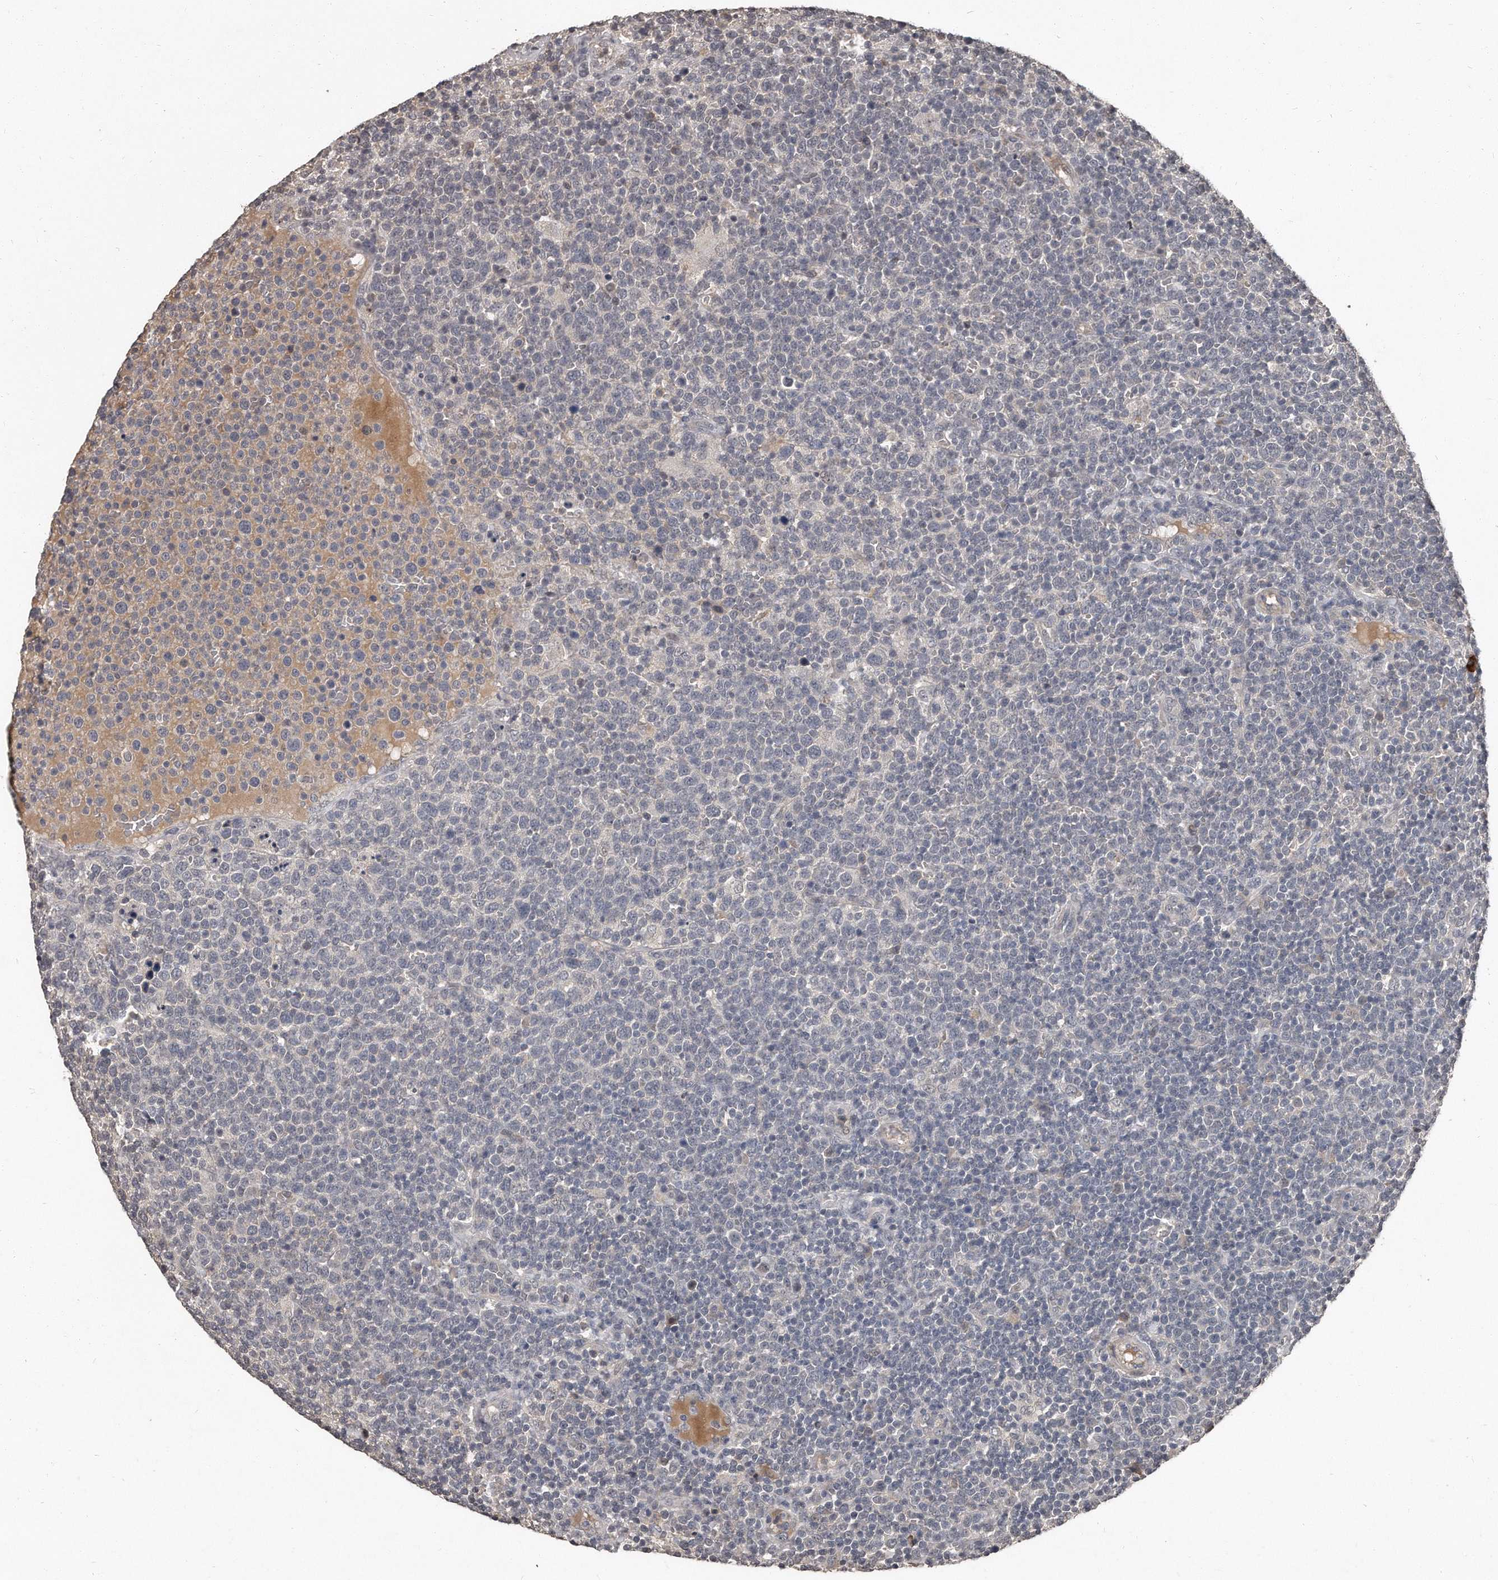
{"staining": {"intensity": "negative", "quantity": "none", "location": "none"}, "tissue": "lymphoma", "cell_type": "Tumor cells", "image_type": "cancer", "snomed": [{"axis": "morphology", "description": "Malignant lymphoma, non-Hodgkin's type, High grade"}, {"axis": "topography", "description": "Lymph node"}], "caption": "DAB (3,3'-diaminobenzidine) immunohistochemical staining of lymphoma displays no significant positivity in tumor cells.", "gene": "GRB10", "patient": {"sex": "male", "age": 61}}